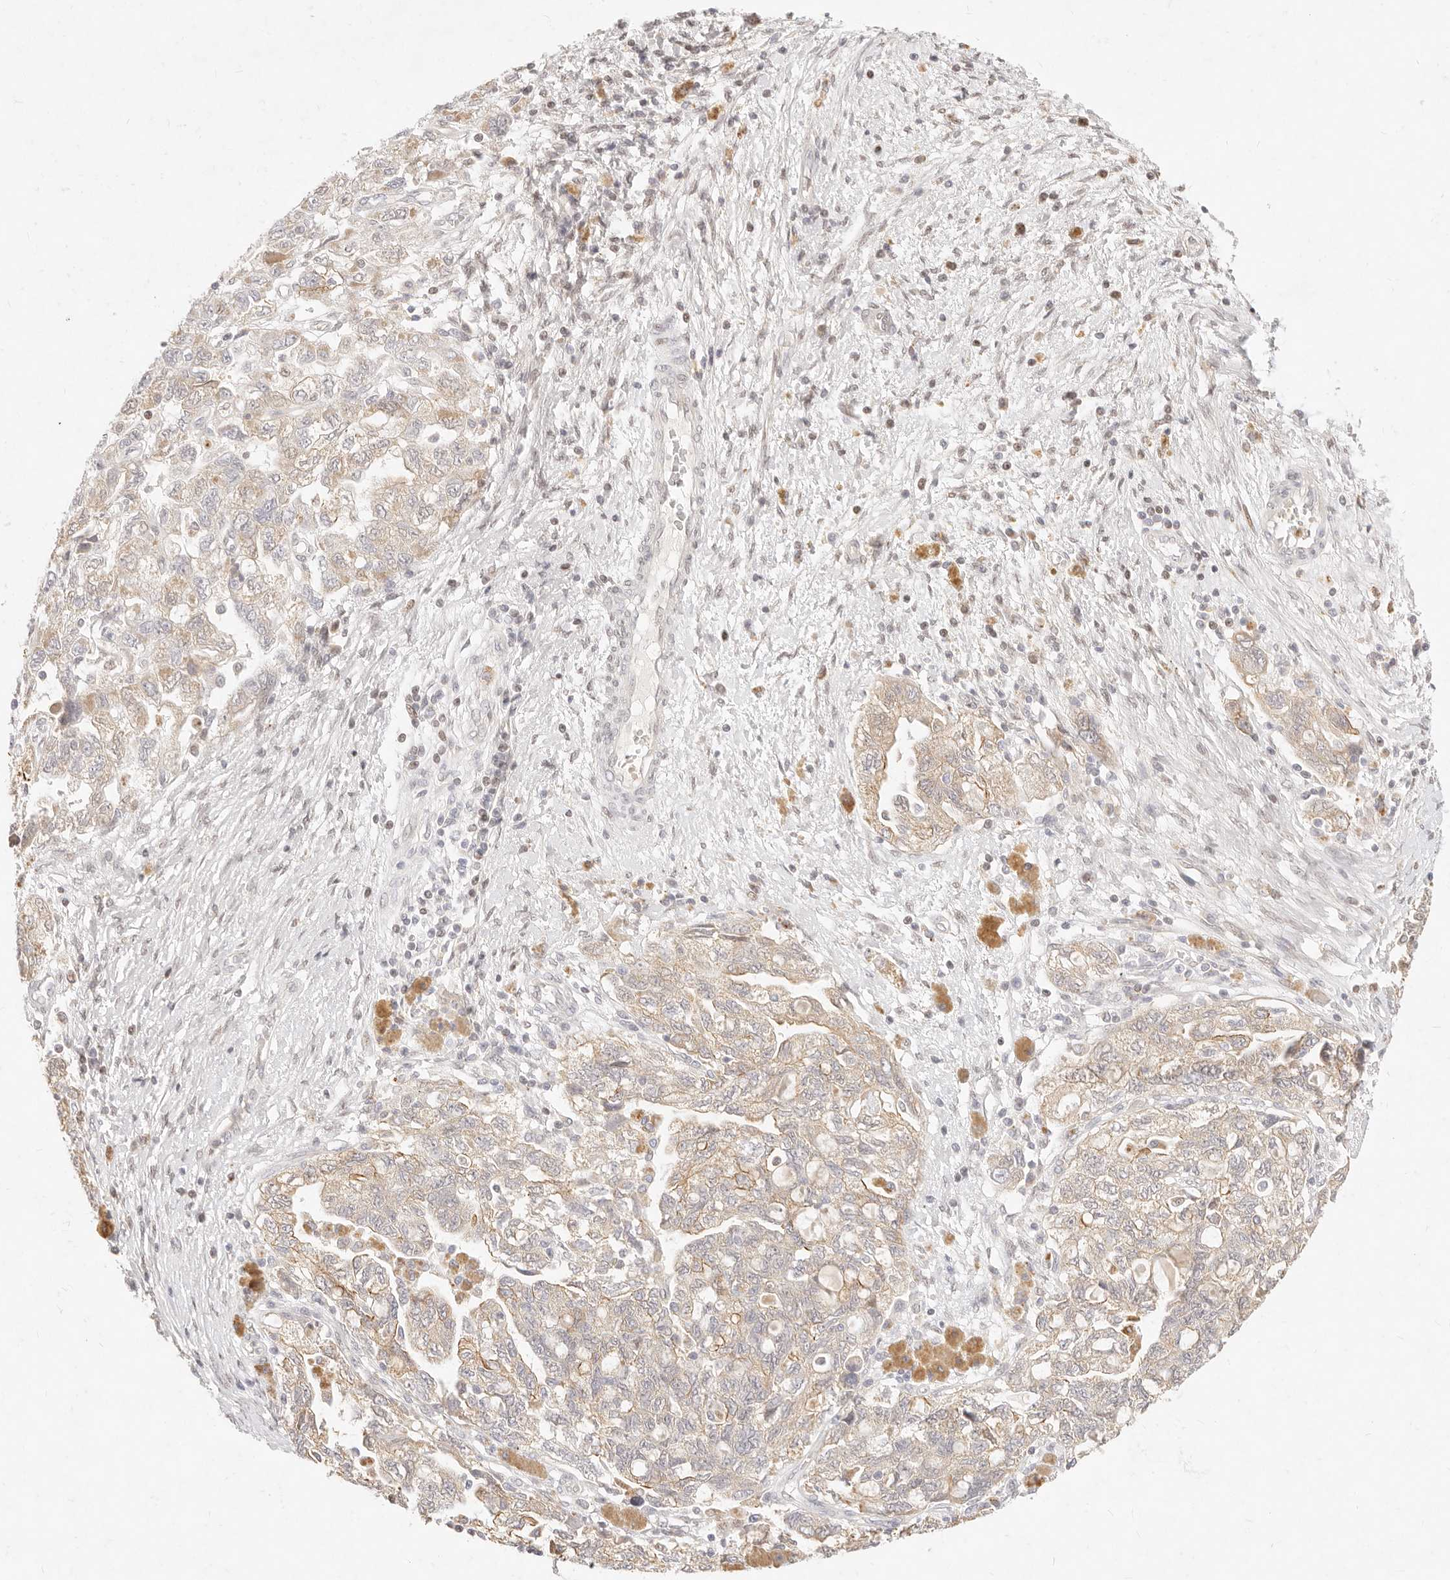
{"staining": {"intensity": "weak", "quantity": ">75%", "location": "cytoplasmic/membranous"}, "tissue": "ovarian cancer", "cell_type": "Tumor cells", "image_type": "cancer", "snomed": [{"axis": "morphology", "description": "Carcinoma, NOS"}, {"axis": "morphology", "description": "Cystadenocarcinoma, serous, NOS"}, {"axis": "topography", "description": "Ovary"}], "caption": "A brown stain highlights weak cytoplasmic/membranous staining of a protein in ovarian cancer (carcinoma) tumor cells.", "gene": "ASCL3", "patient": {"sex": "female", "age": 69}}